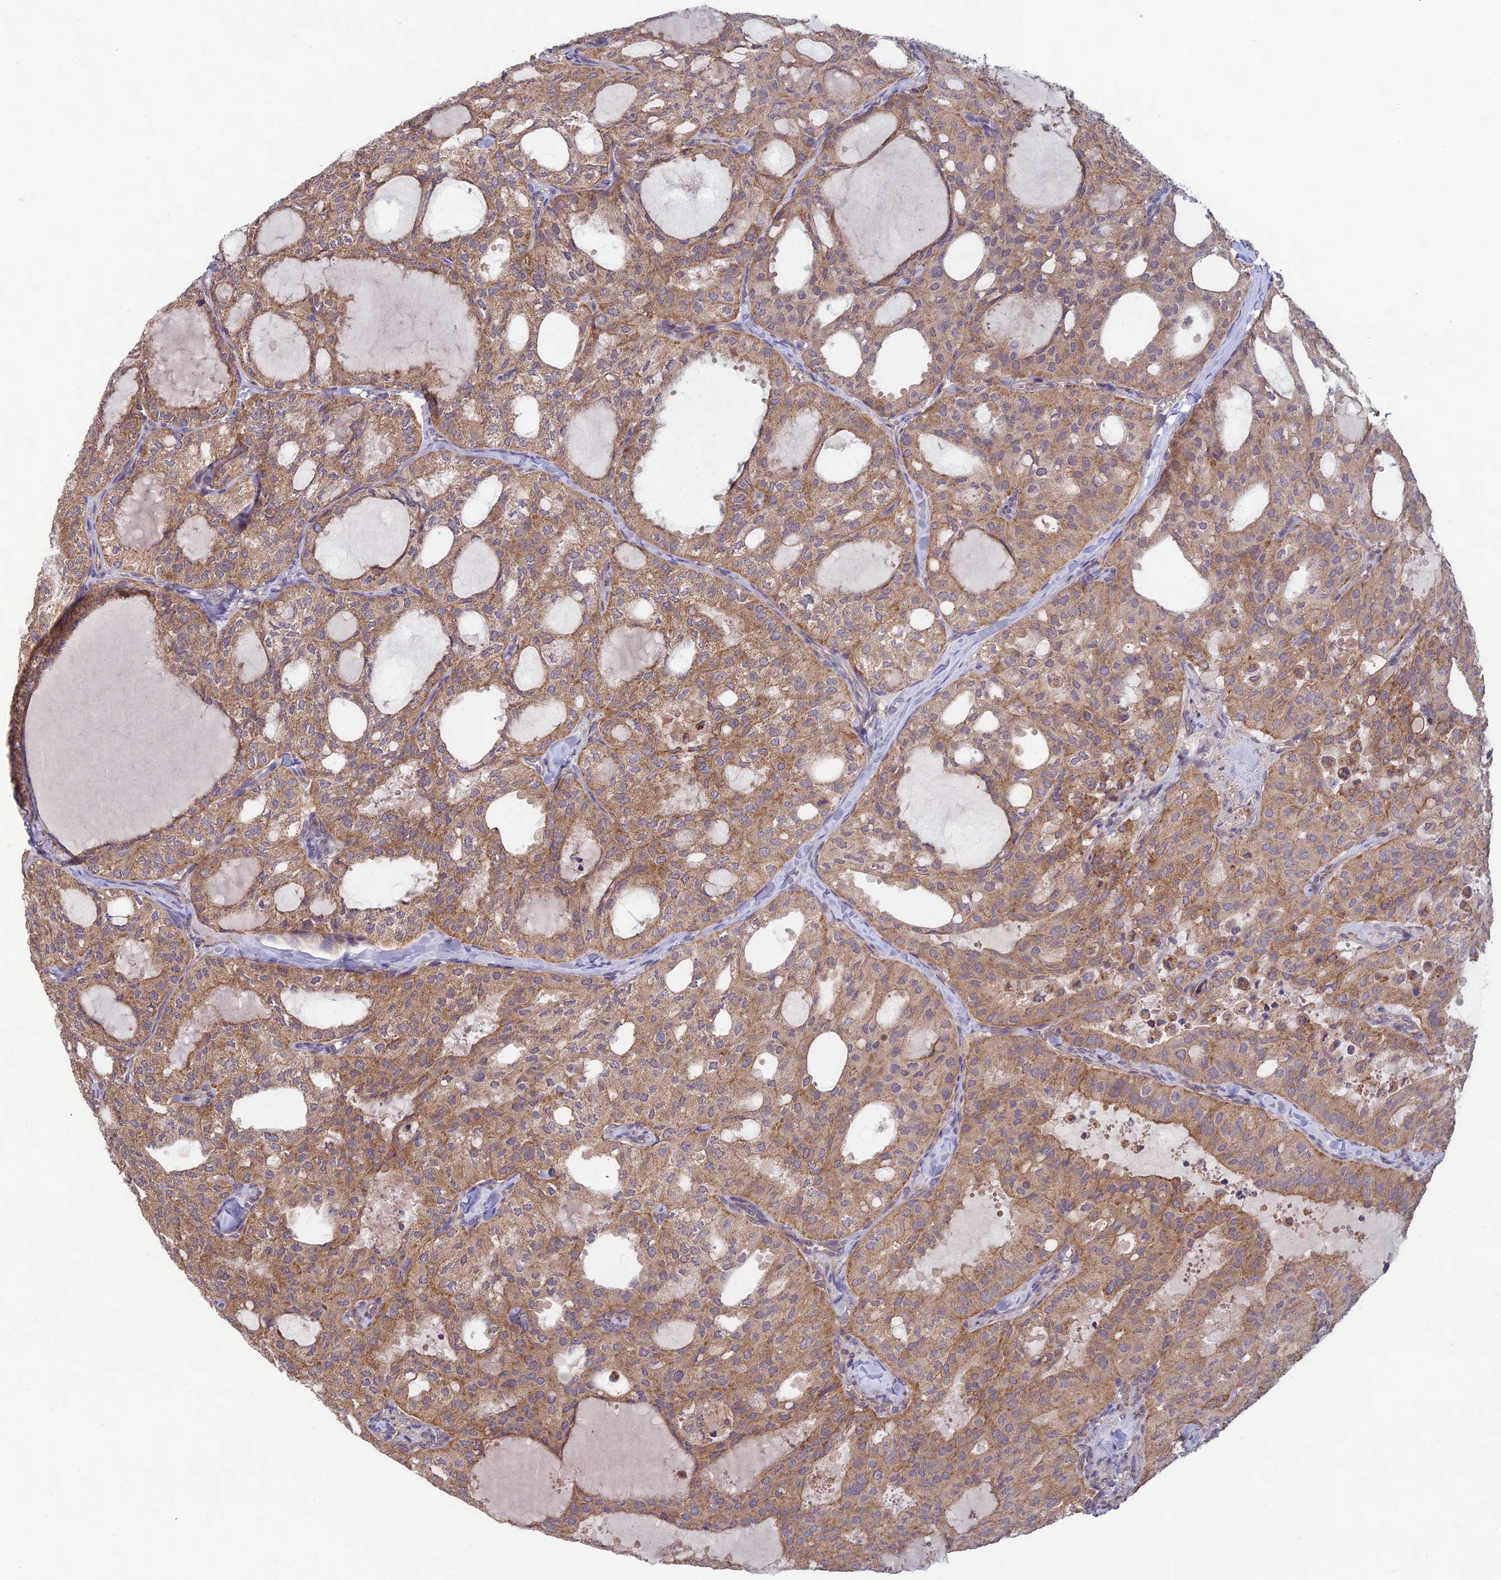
{"staining": {"intensity": "moderate", "quantity": ">75%", "location": "cytoplasmic/membranous"}, "tissue": "thyroid cancer", "cell_type": "Tumor cells", "image_type": "cancer", "snomed": [{"axis": "morphology", "description": "Follicular adenoma carcinoma, NOS"}, {"axis": "topography", "description": "Thyroid gland"}], "caption": "Approximately >75% of tumor cells in thyroid follicular adenoma carcinoma display moderate cytoplasmic/membranous protein expression as visualized by brown immunohistochemical staining.", "gene": "MRNIP", "patient": {"sex": "male", "age": 75}}